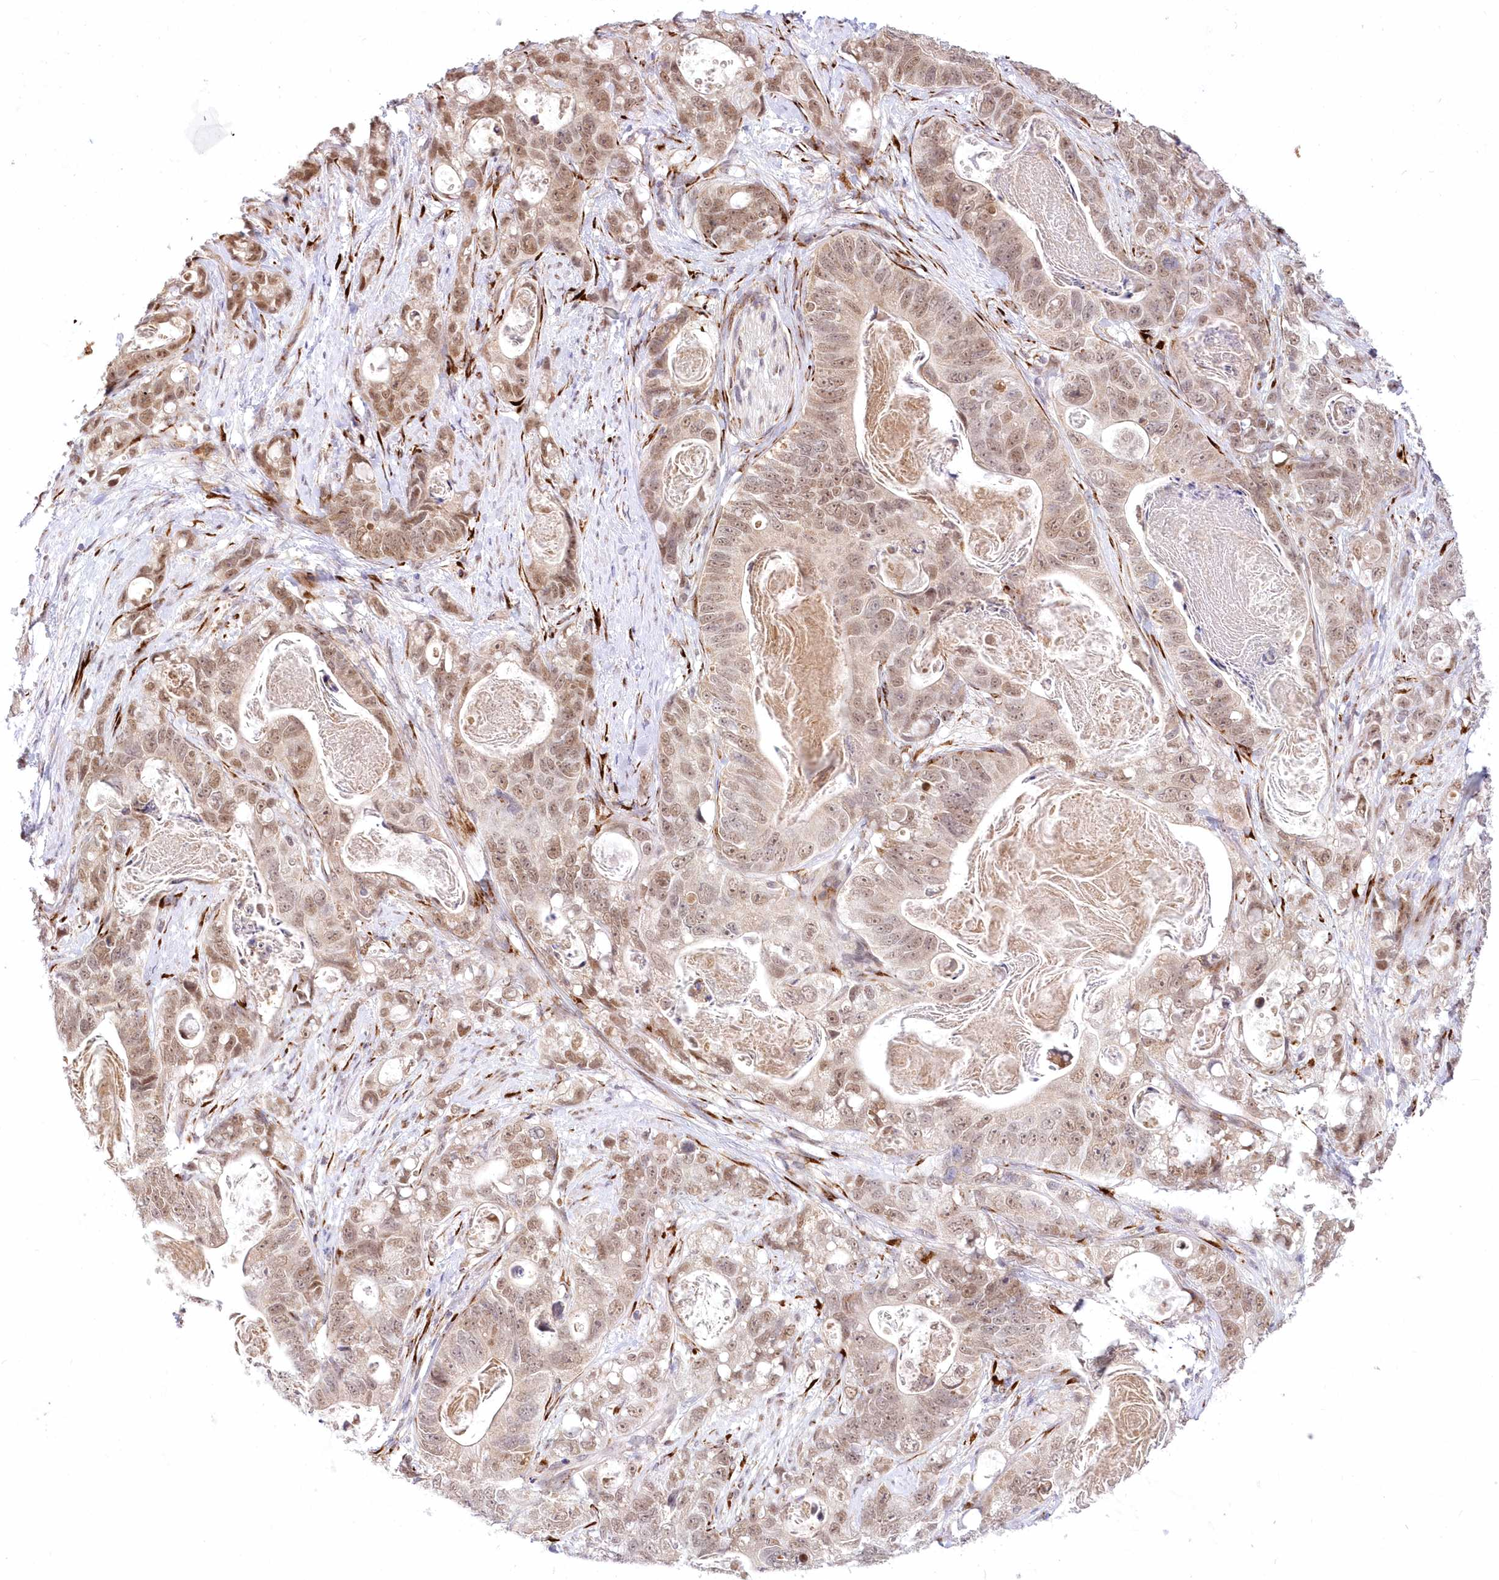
{"staining": {"intensity": "moderate", "quantity": ">75%", "location": "nuclear"}, "tissue": "stomach cancer", "cell_type": "Tumor cells", "image_type": "cancer", "snomed": [{"axis": "morphology", "description": "Normal tissue, NOS"}, {"axis": "morphology", "description": "Adenocarcinoma, NOS"}, {"axis": "topography", "description": "Stomach"}], "caption": "IHC of adenocarcinoma (stomach) reveals medium levels of moderate nuclear expression in about >75% of tumor cells.", "gene": "LDB1", "patient": {"sex": "female", "age": 89}}